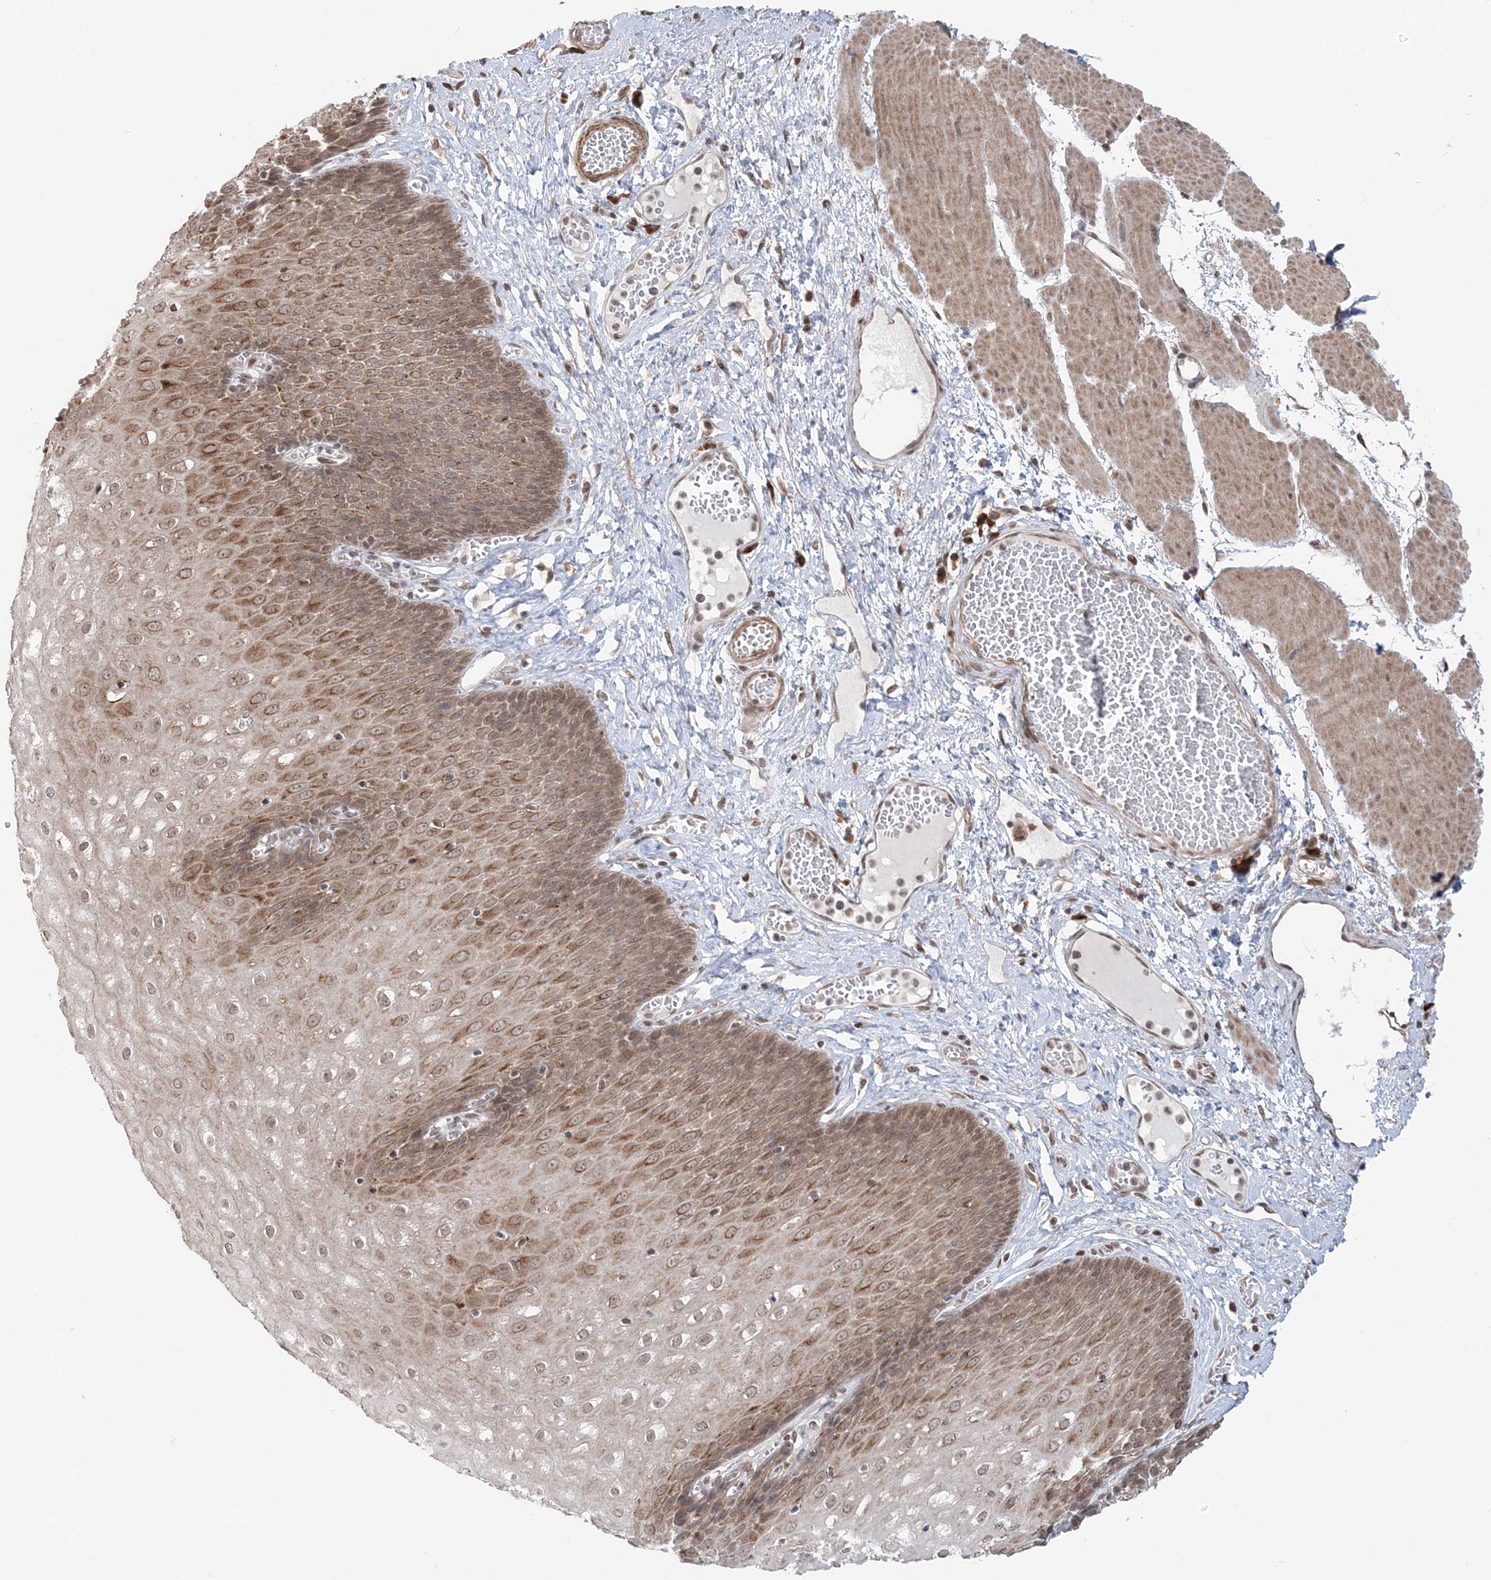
{"staining": {"intensity": "moderate", "quantity": ">75%", "location": "cytoplasmic/membranous,nuclear"}, "tissue": "esophagus", "cell_type": "Squamous epithelial cells", "image_type": "normal", "snomed": [{"axis": "morphology", "description": "Normal tissue, NOS"}, {"axis": "topography", "description": "Esophagus"}], "caption": "A high-resolution image shows immunohistochemistry staining of normal esophagus, which reveals moderate cytoplasmic/membranous,nuclear staining in about >75% of squamous epithelial cells. Using DAB (3,3'-diaminobenzidine) (brown) and hematoxylin (blue) stains, captured at high magnification using brightfield microscopy.", "gene": "TMED10", "patient": {"sex": "male", "age": 60}}